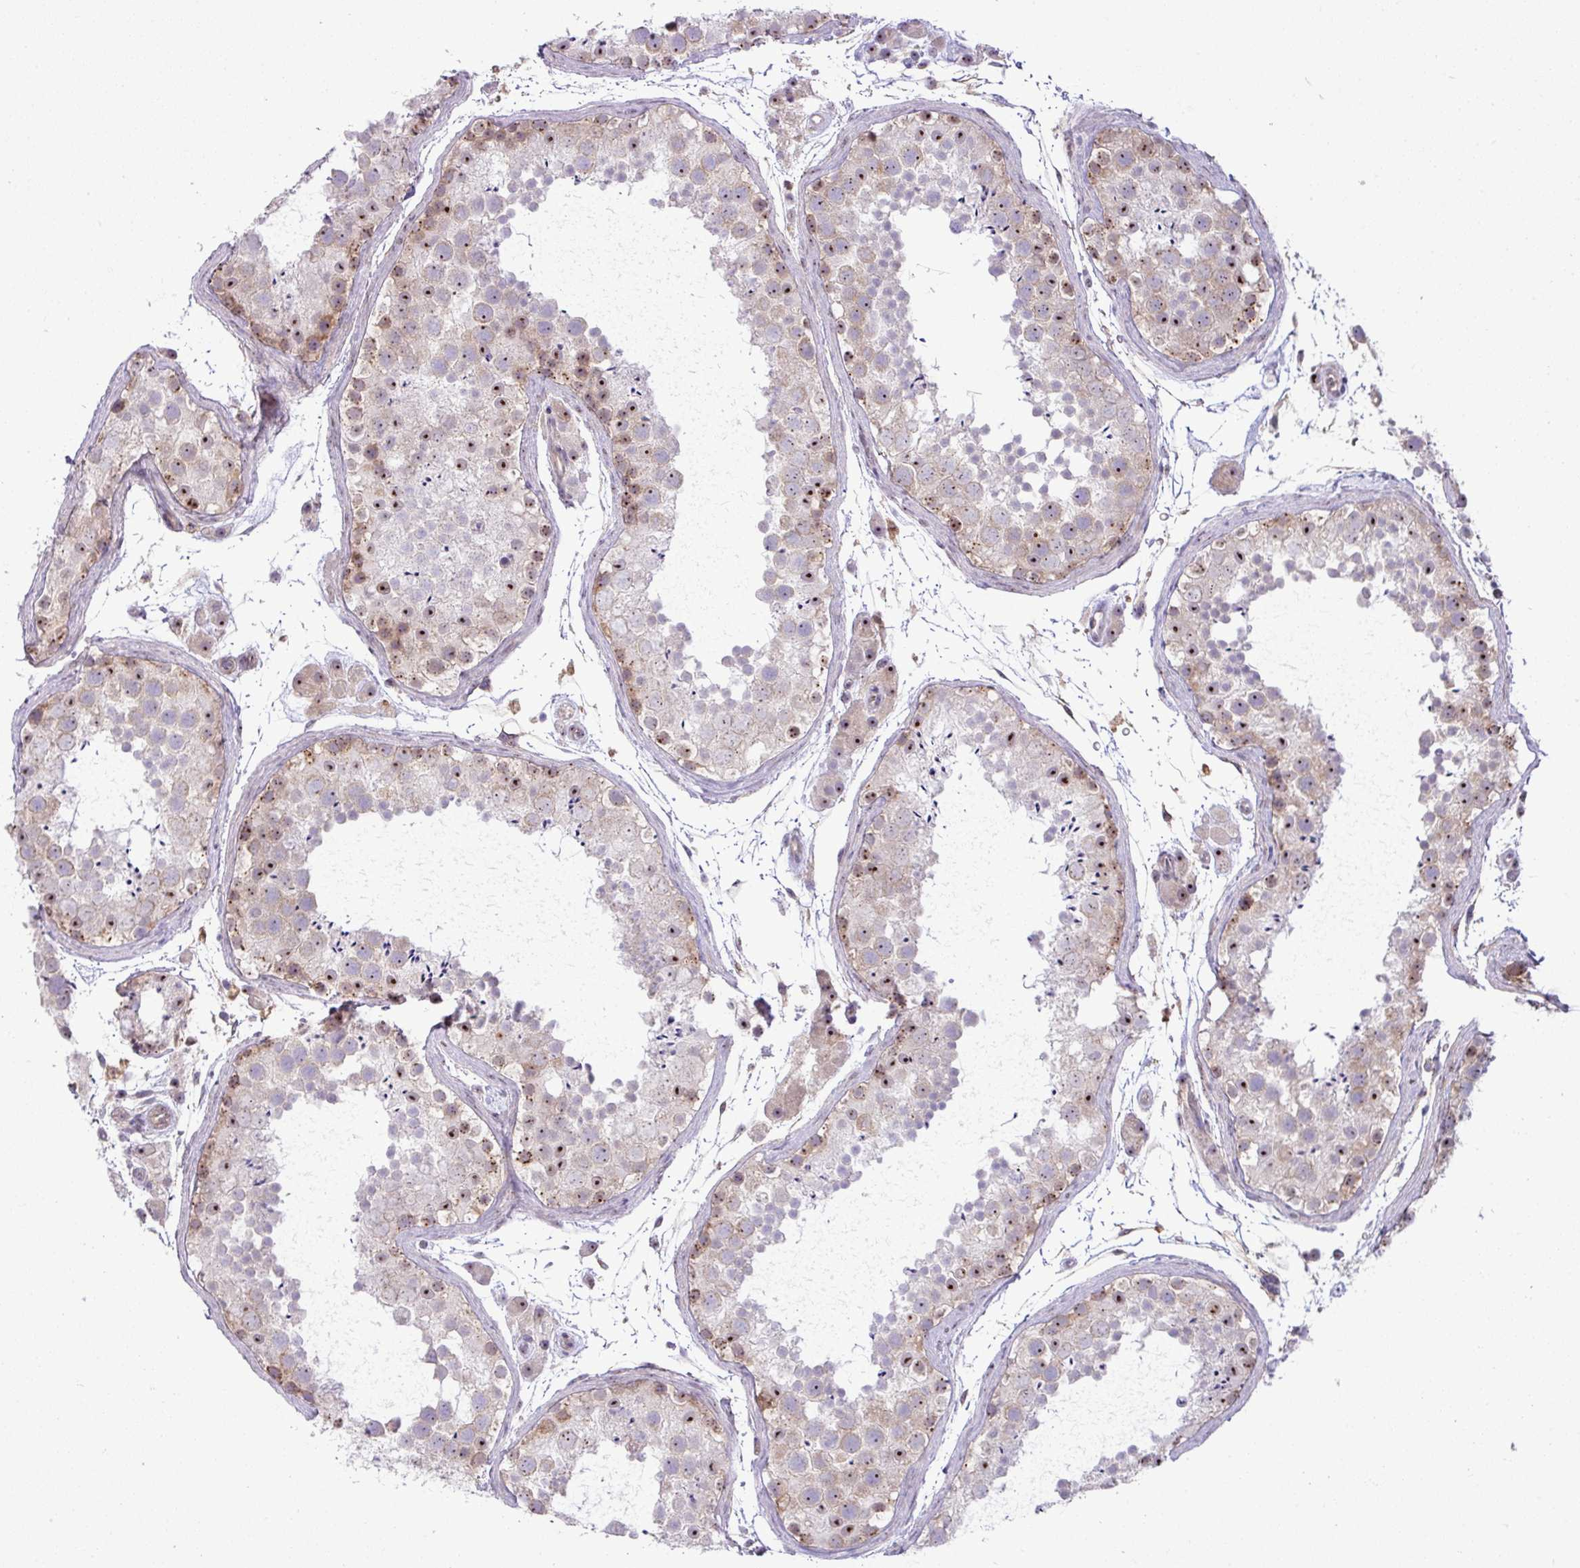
{"staining": {"intensity": "moderate", "quantity": "25%-75%", "location": "nuclear"}, "tissue": "testis", "cell_type": "Cells in seminiferous ducts", "image_type": "normal", "snomed": [{"axis": "morphology", "description": "Normal tissue, NOS"}, {"axis": "topography", "description": "Testis"}], "caption": "A medium amount of moderate nuclear positivity is appreciated in about 25%-75% of cells in seminiferous ducts in benign testis. The staining was performed using DAB to visualize the protein expression in brown, while the nuclei were stained in blue with hematoxylin (Magnification: 20x).", "gene": "MAK16", "patient": {"sex": "male", "age": 41}}